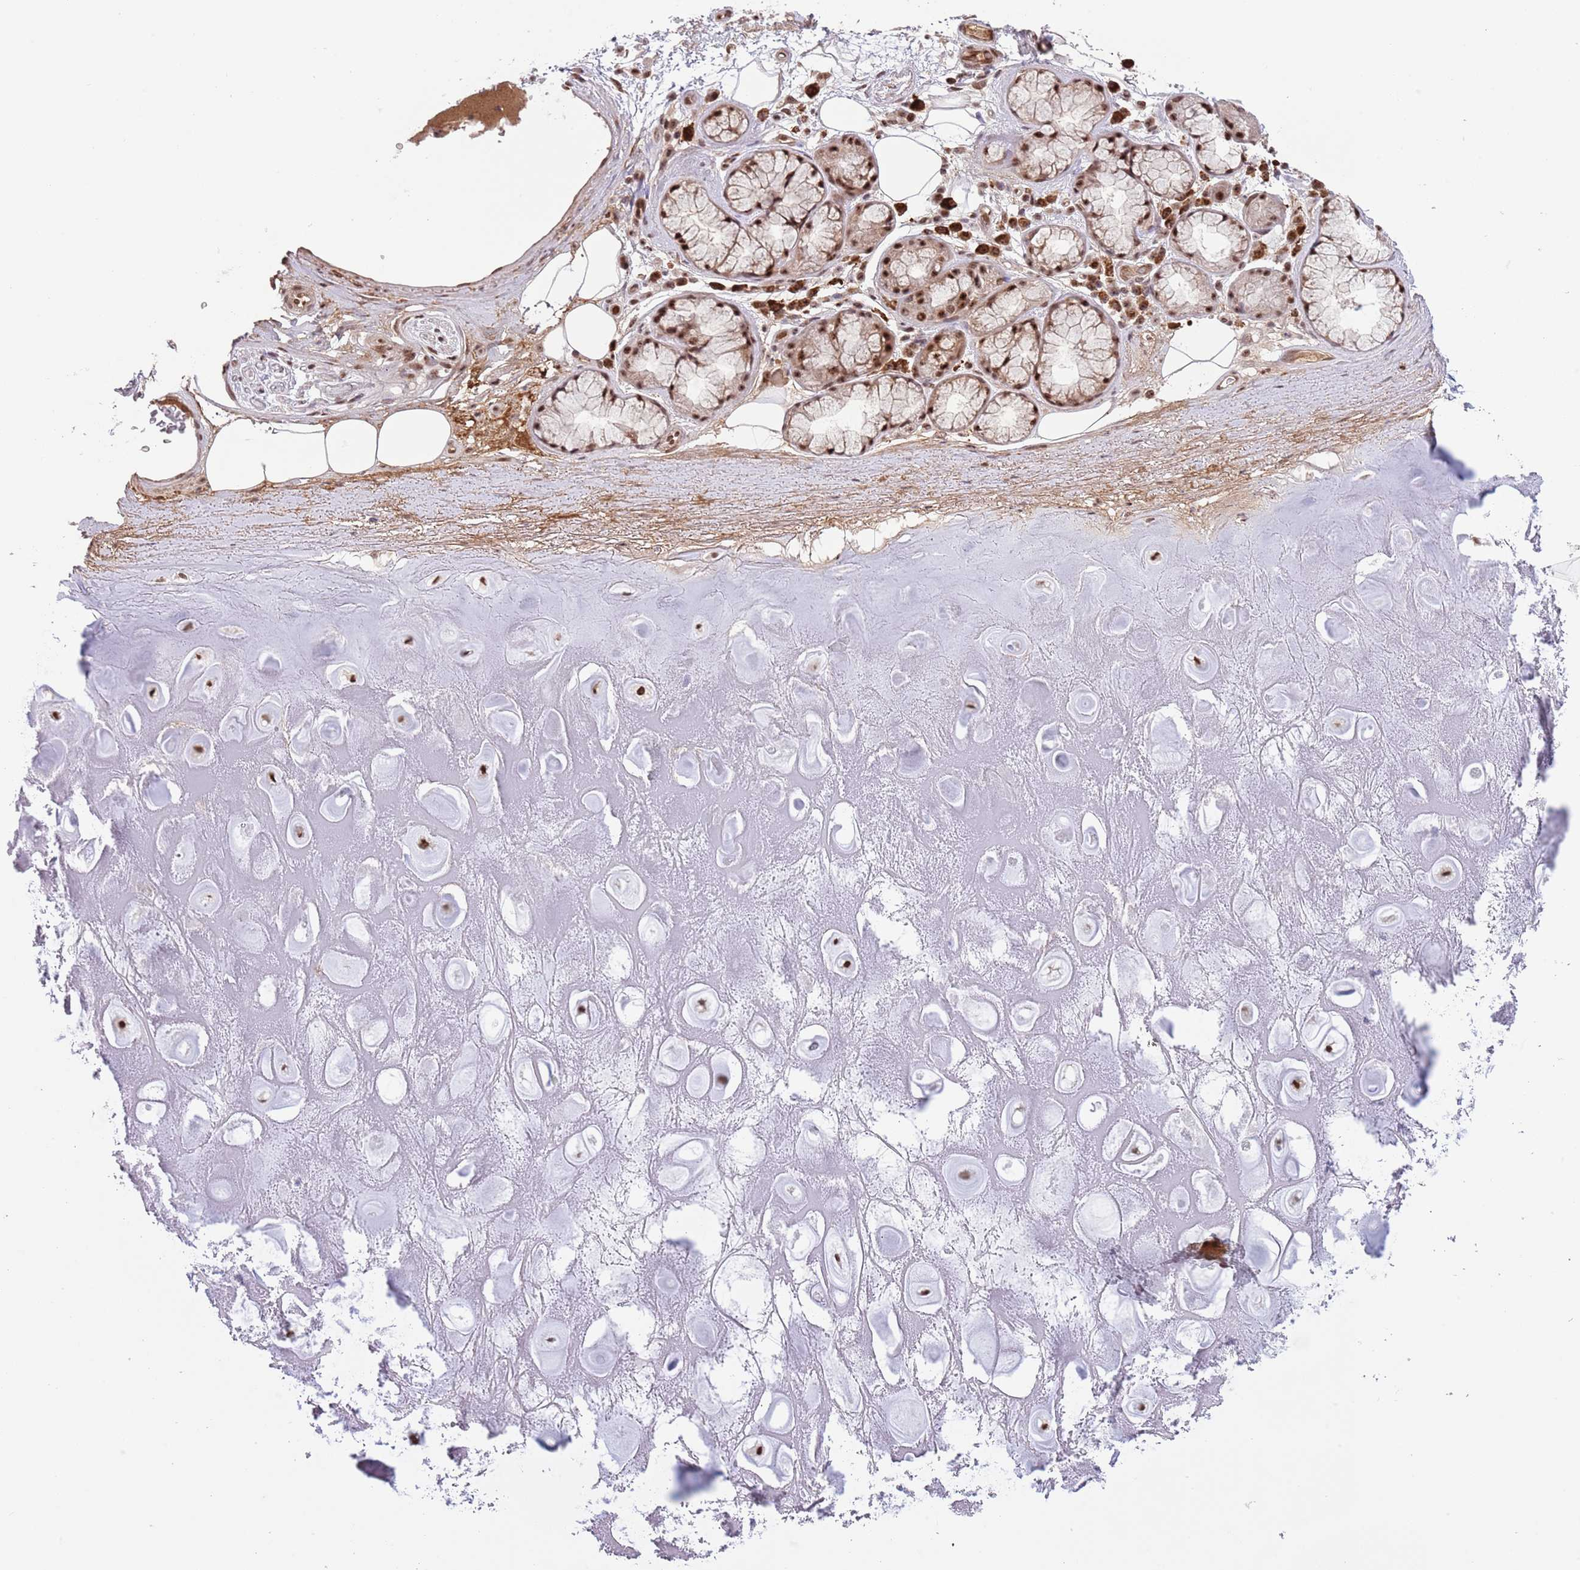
{"staining": {"intensity": "moderate", "quantity": "25%-75%", "location": "nuclear"}, "tissue": "soft tissue", "cell_type": "Chondrocytes", "image_type": "normal", "snomed": [{"axis": "morphology", "description": "Normal tissue, NOS"}, {"axis": "topography", "description": "Cartilage tissue"}], "caption": "A medium amount of moderate nuclear staining is seen in about 25%-75% of chondrocytes in normal soft tissue.", "gene": "SIPA1L3", "patient": {"sex": "male", "age": 81}}